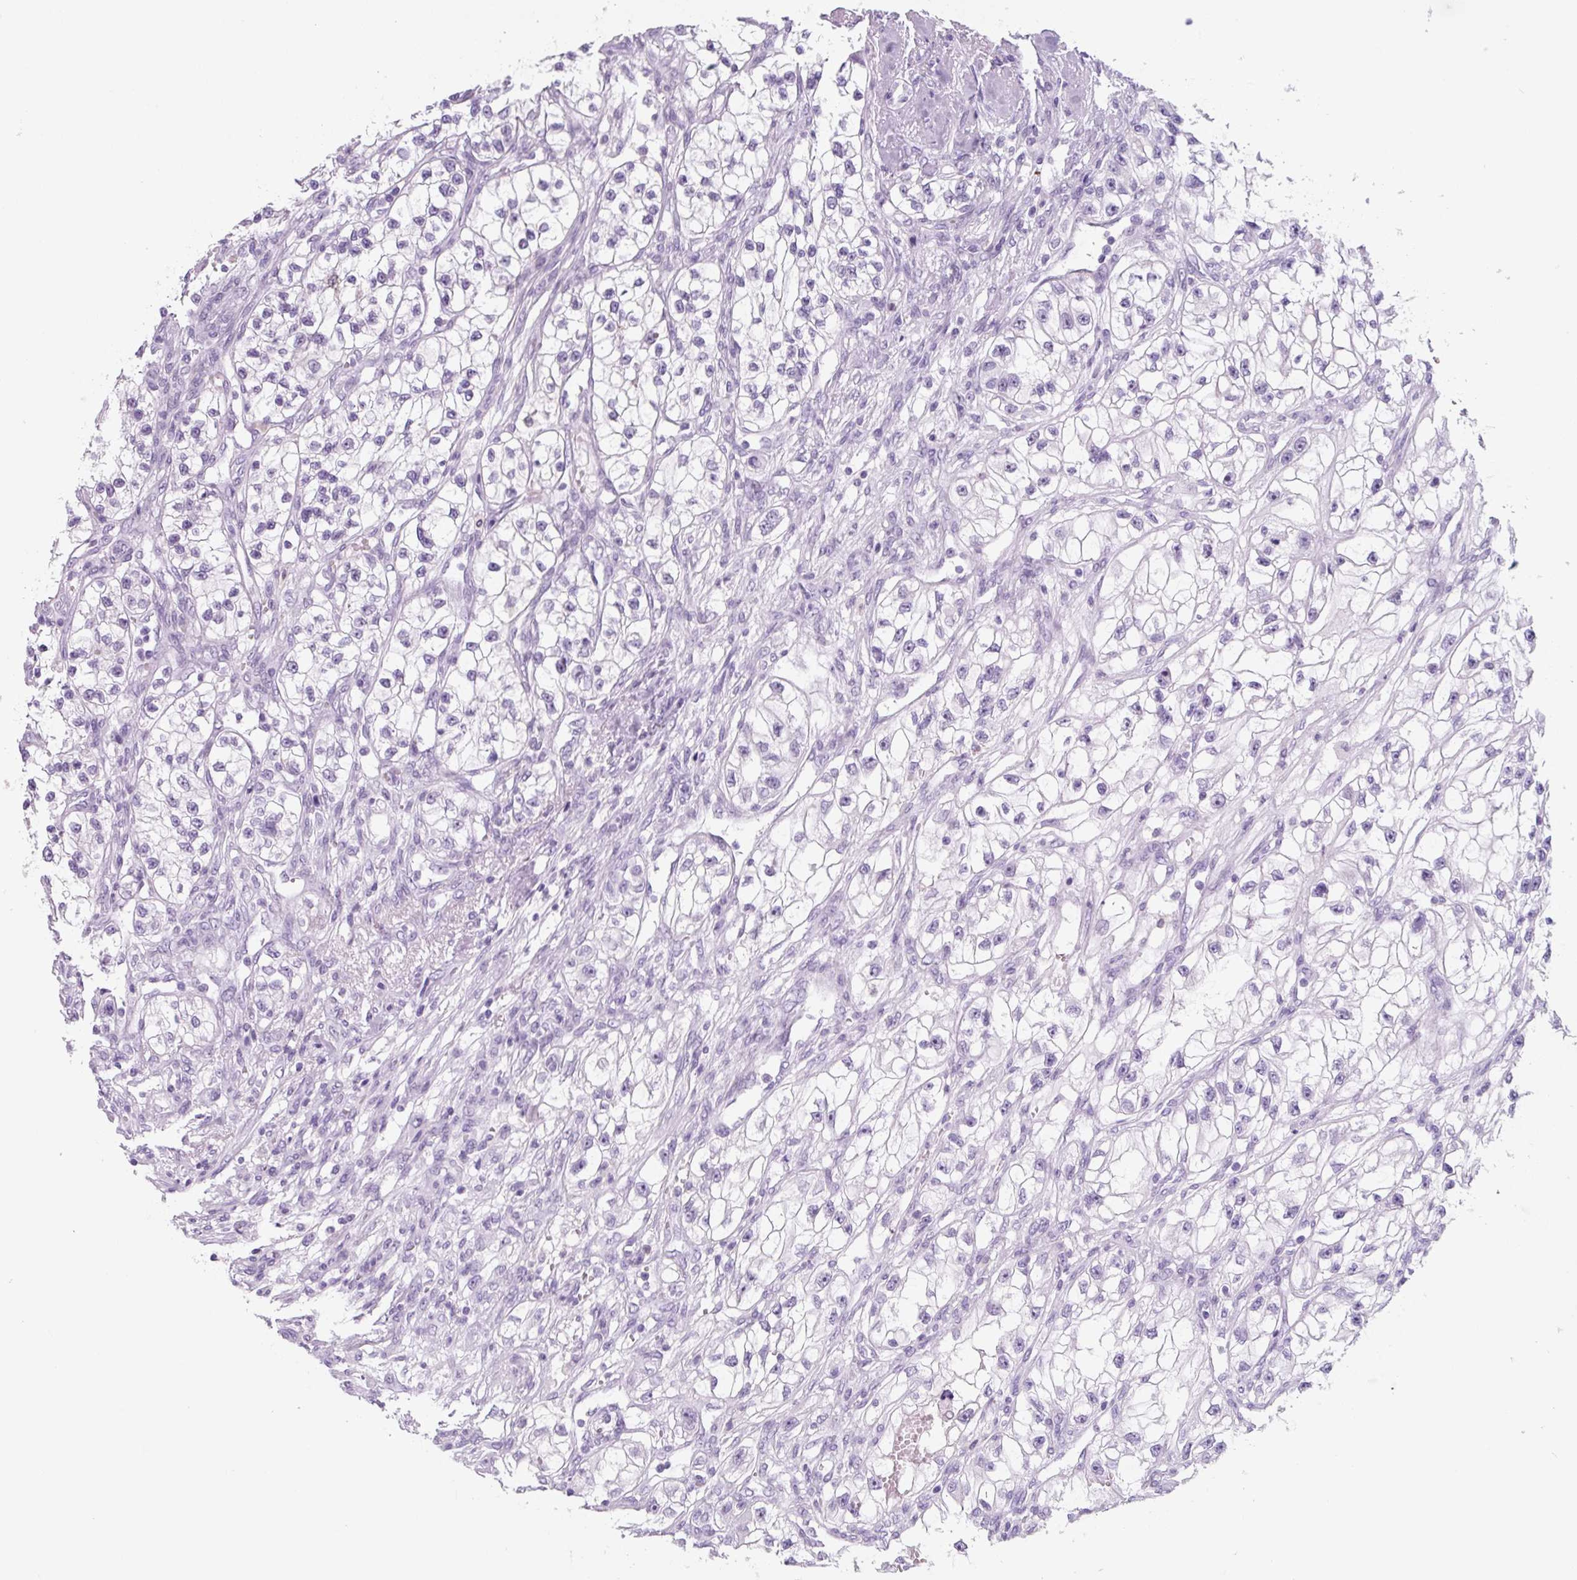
{"staining": {"intensity": "negative", "quantity": "none", "location": "none"}, "tissue": "renal cancer", "cell_type": "Tumor cells", "image_type": "cancer", "snomed": [{"axis": "morphology", "description": "Adenocarcinoma, NOS"}, {"axis": "topography", "description": "Kidney"}], "caption": "Immunohistochemical staining of human renal cancer reveals no significant expression in tumor cells. The staining was performed using DAB to visualize the protein expression in brown, while the nuclei were stained in blue with hematoxylin (Magnification: 20x).", "gene": "TNFRSF8", "patient": {"sex": "female", "age": 57}}